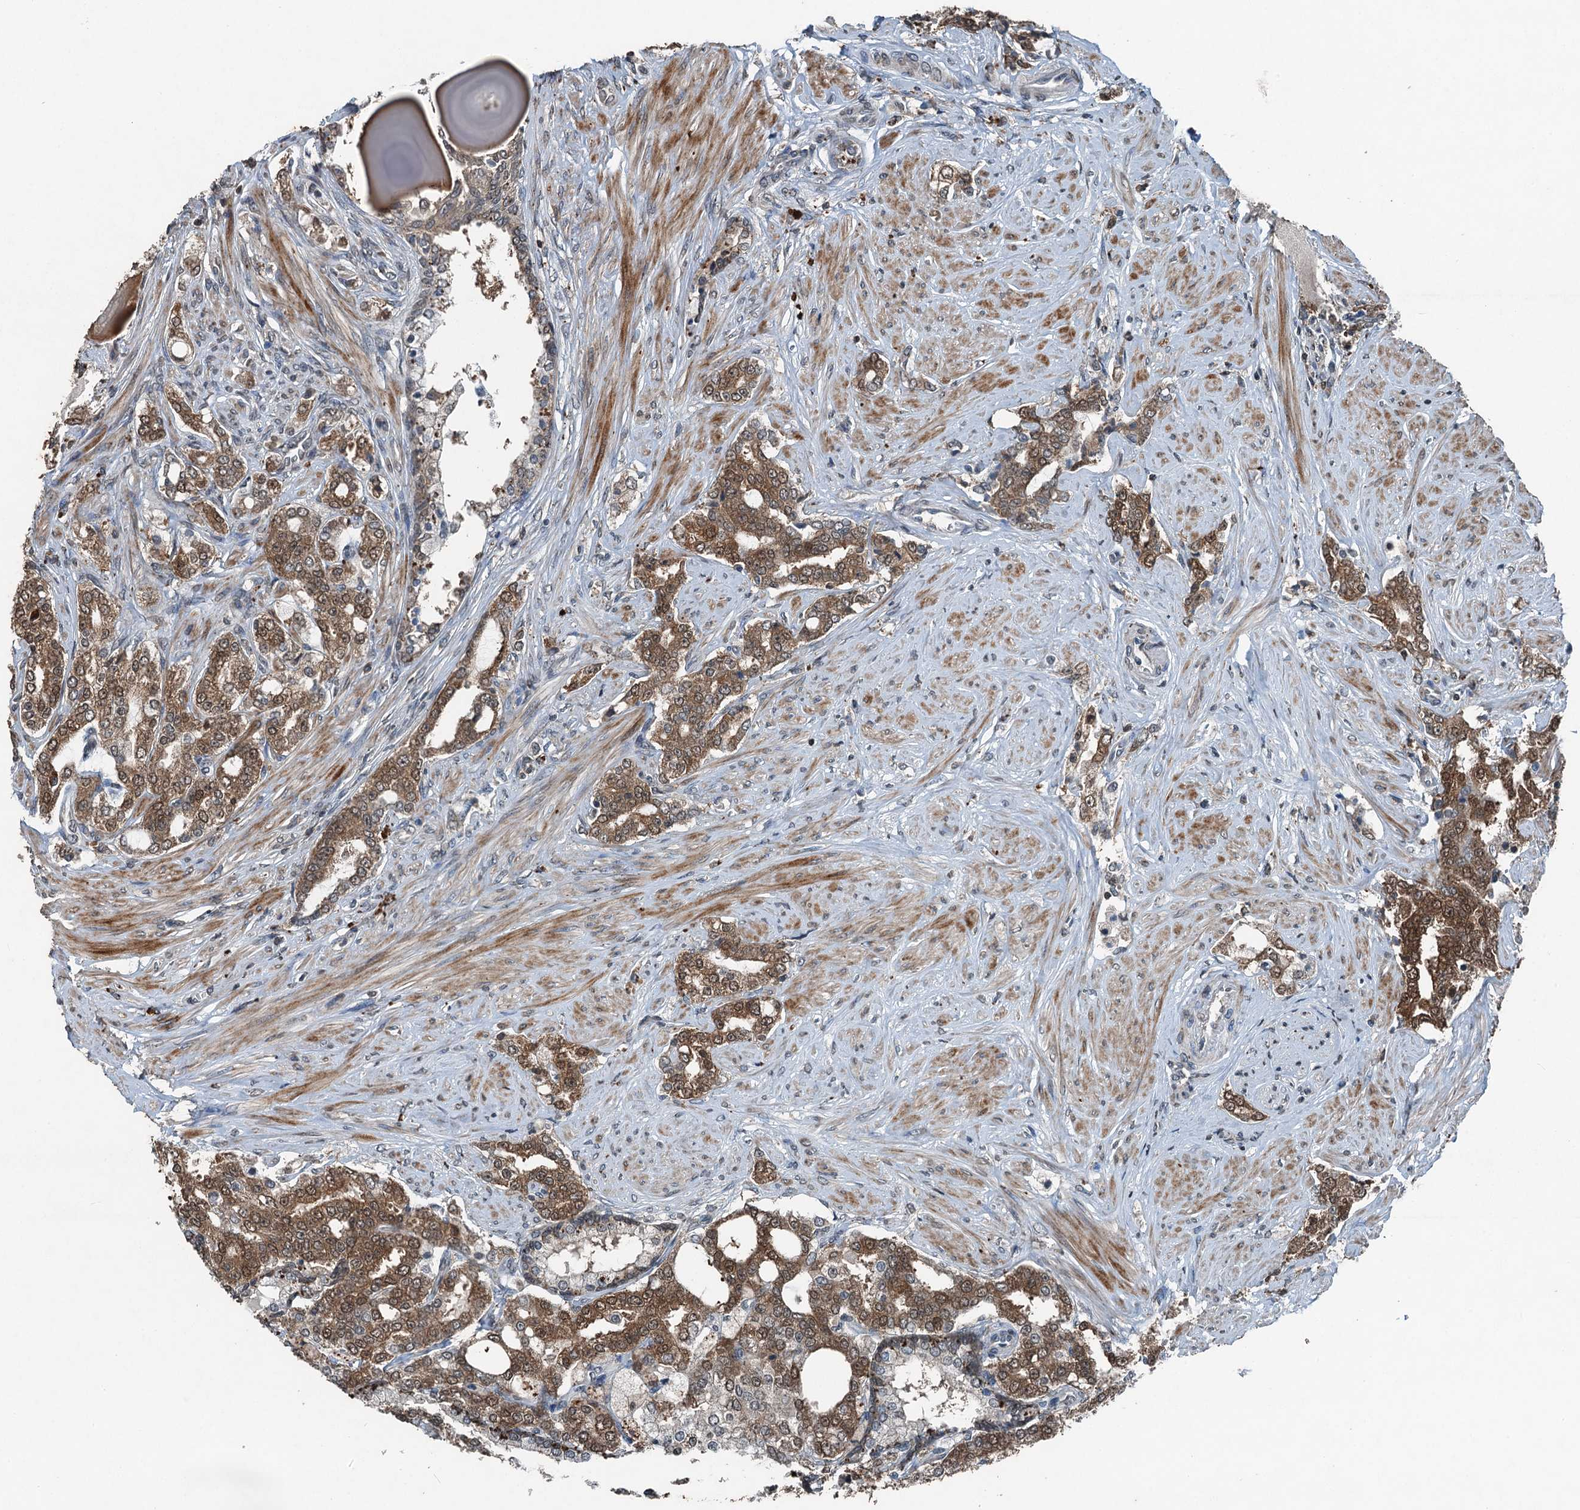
{"staining": {"intensity": "moderate", "quantity": ">75%", "location": "cytoplasmic/membranous,nuclear"}, "tissue": "prostate cancer", "cell_type": "Tumor cells", "image_type": "cancer", "snomed": [{"axis": "morphology", "description": "Adenocarcinoma, High grade"}, {"axis": "topography", "description": "Prostate"}], "caption": "This photomicrograph demonstrates prostate adenocarcinoma (high-grade) stained with immunohistochemistry (IHC) to label a protein in brown. The cytoplasmic/membranous and nuclear of tumor cells show moderate positivity for the protein. Nuclei are counter-stained blue.", "gene": "TCTN1", "patient": {"sex": "male", "age": 64}}